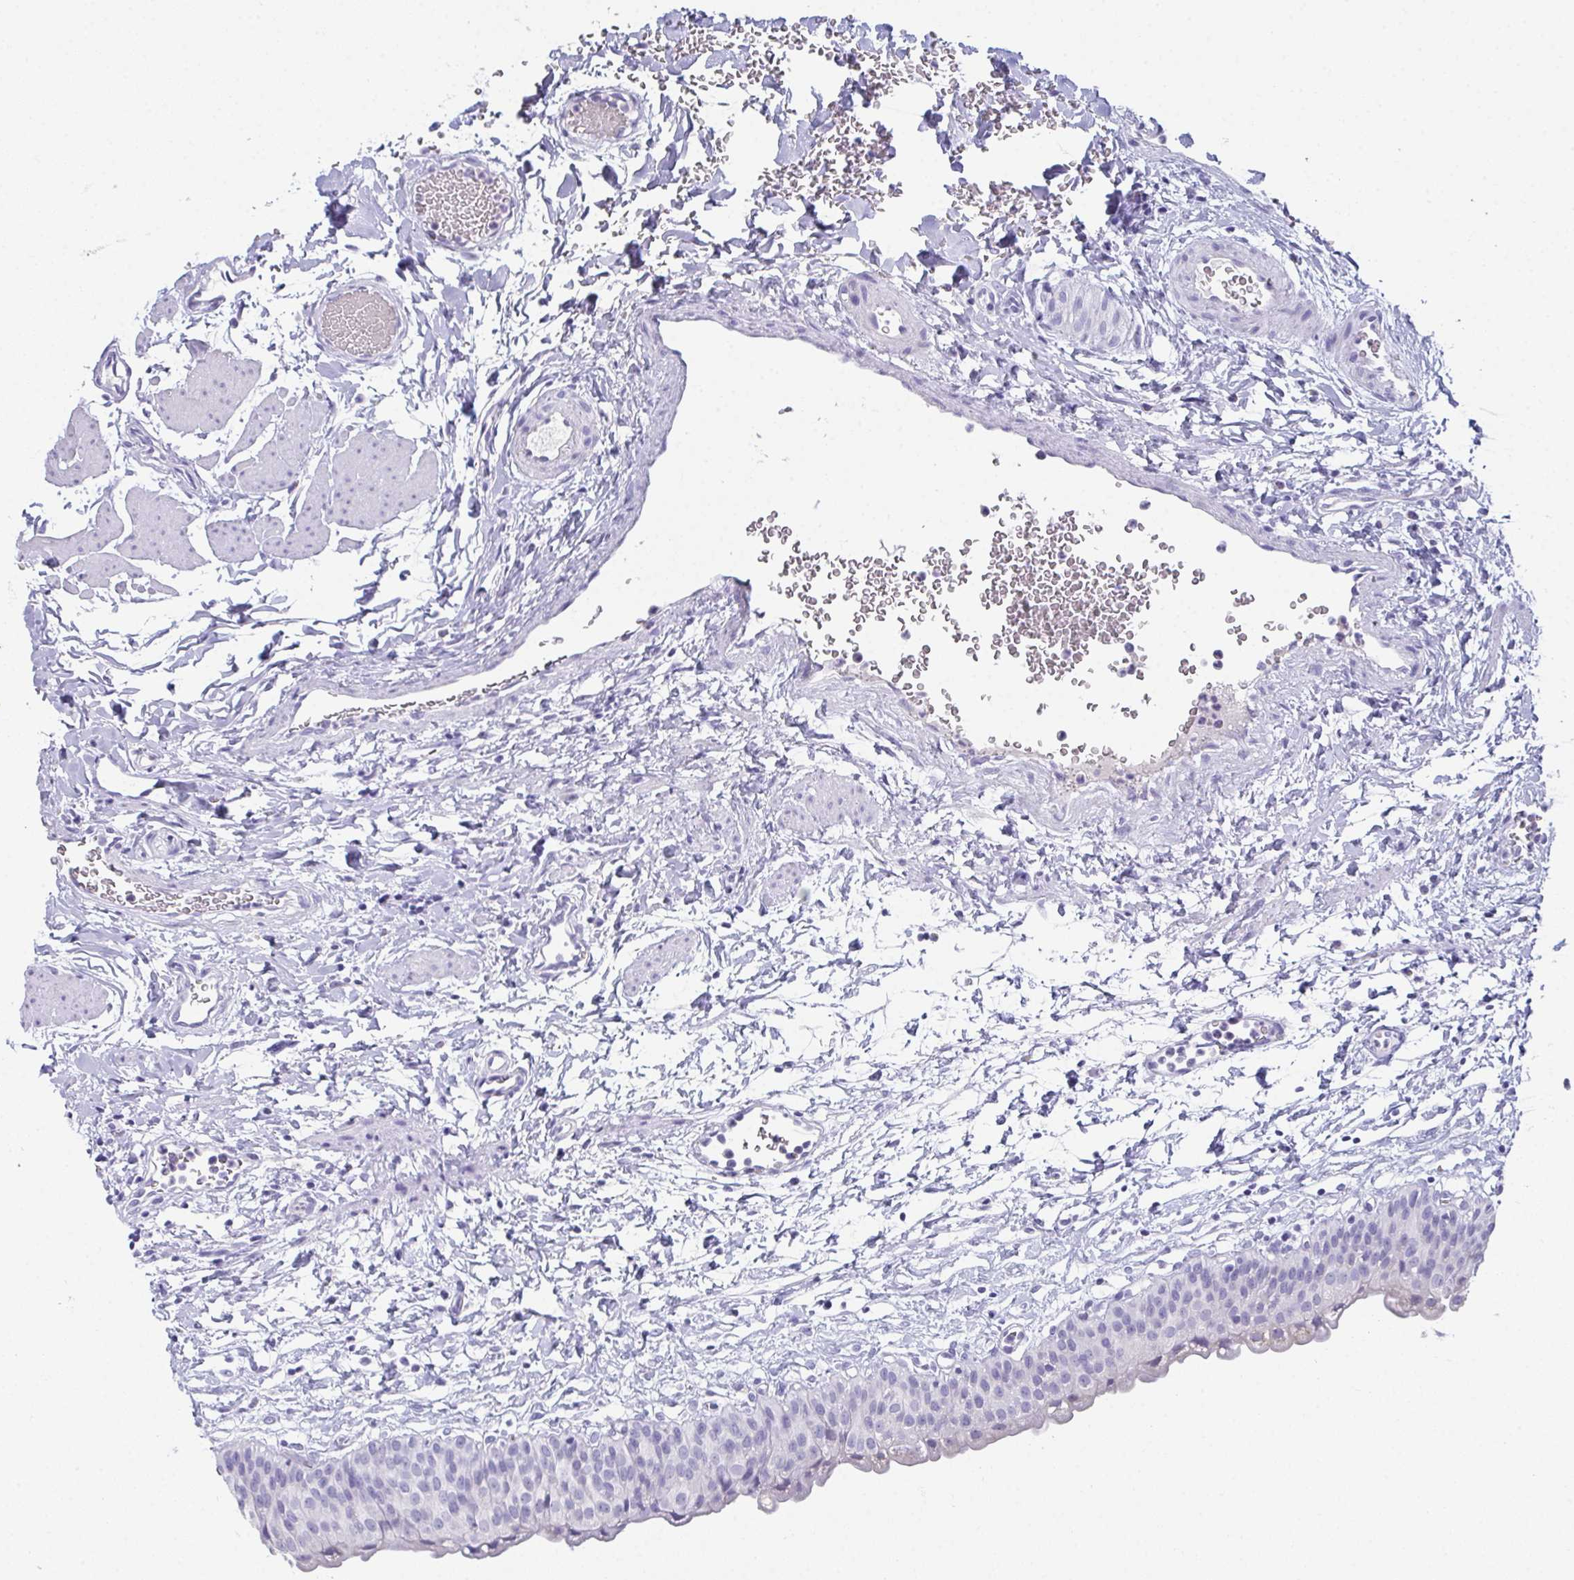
{"staining": {"intensity": "negative", "quantity": "none", "location": "none"}, "tissue": "urinary bladder", "cell_type": "Urothelial cells", "image_type": "normal", "snomed": [{"axis": "morphology", "description": "Normal tissue, NOS"}, {"axis": "topography", "description": "Urinary bladder"}], "caption": "A high-resolution photomicrograph shows immunohistochemistry staining of unremarkable urinary bladder, which reveals no significant staining in urothelial cells.", "gene": "TEX19", "patient": {"sex": "male", "age": 55}}